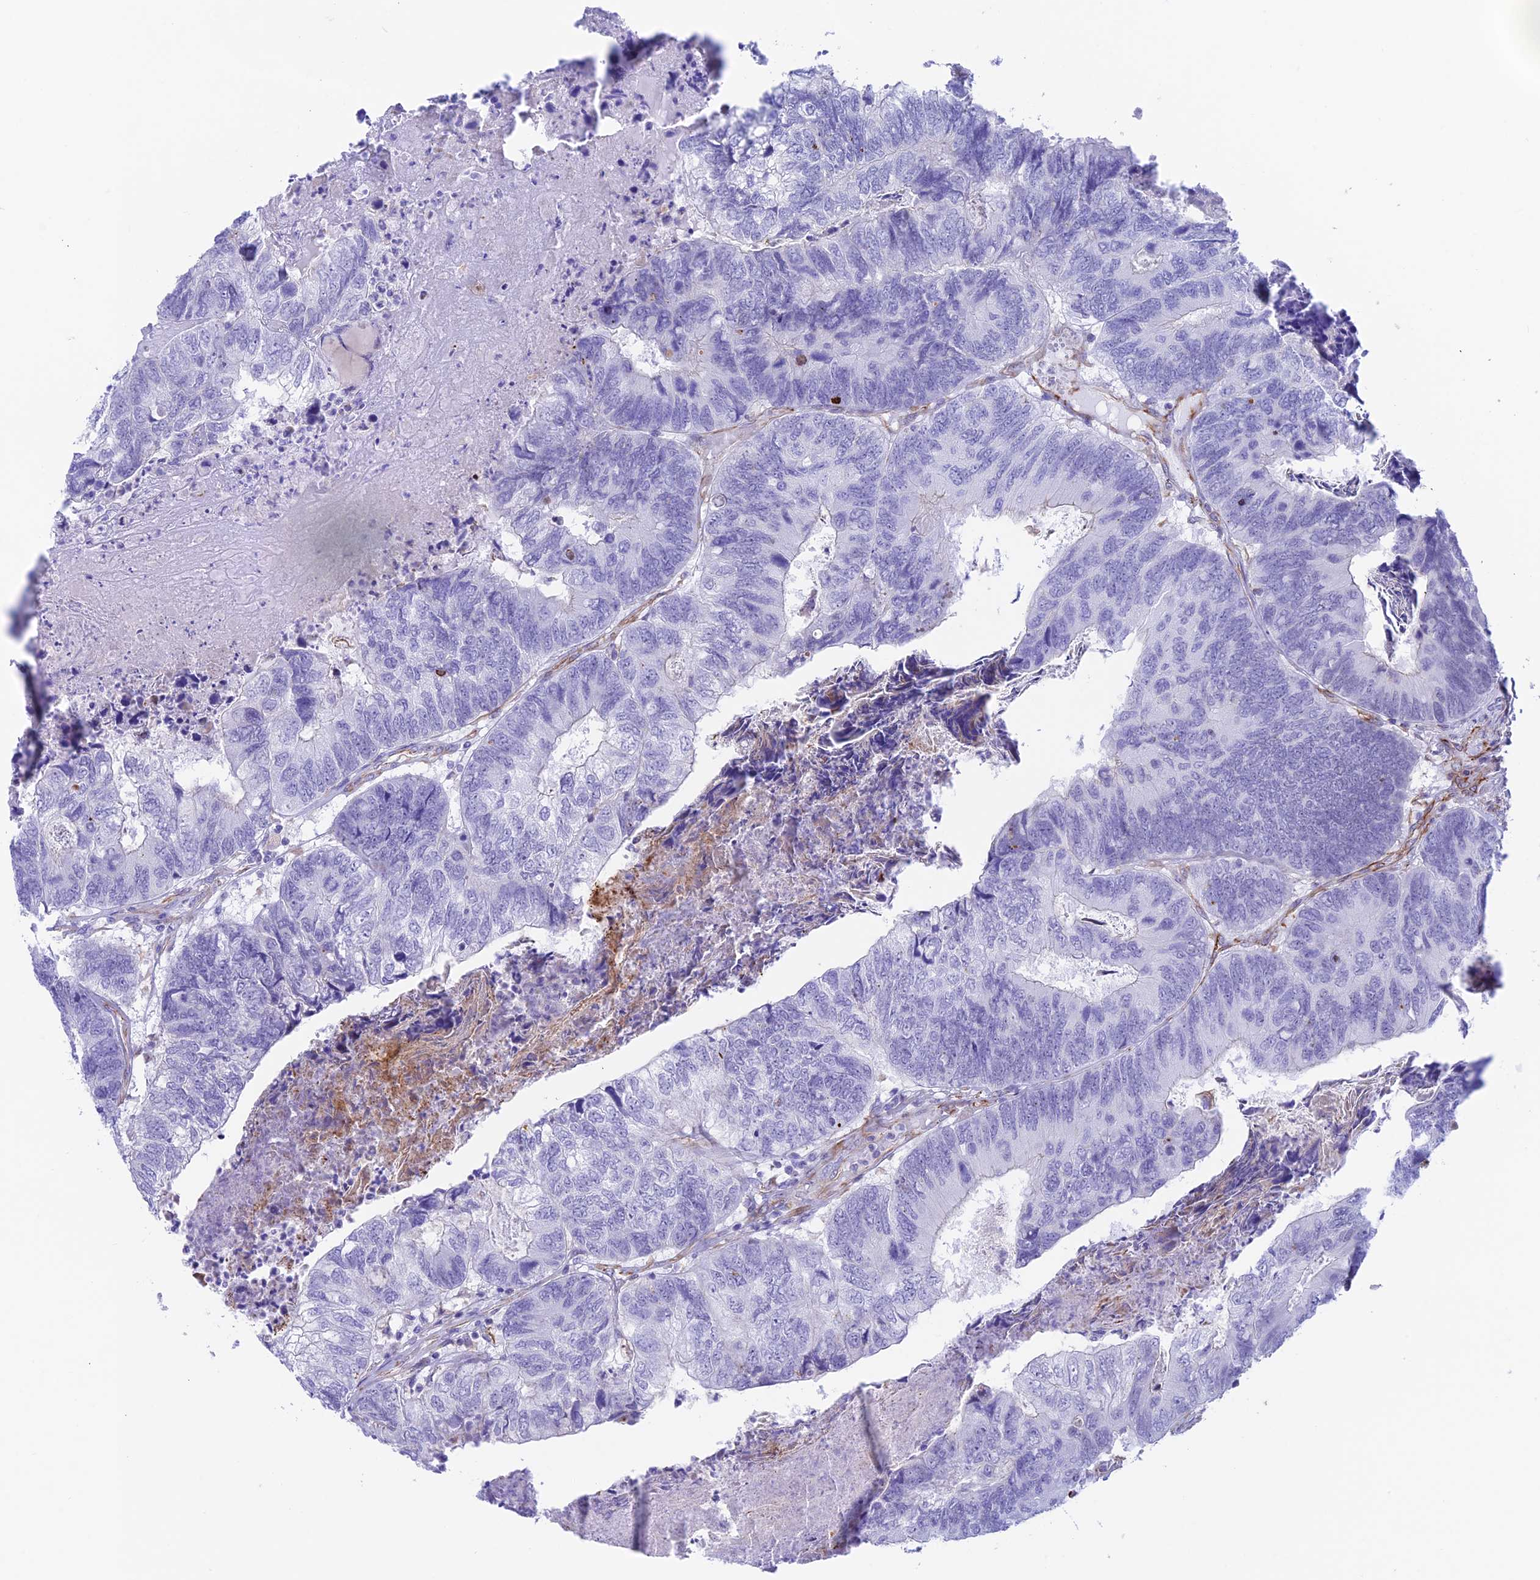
{"staining": {"intensity": "negative", "quantity": "none", "location": "none"}, "tissue": "colorectal cancer", "cell_type": "Tumor cells", "image_type": "cancer", "snomed": [{"axis": "morphology", "description": "Adenocarcinoma, NOS"}, {"axis": "topography", "description": "Colon"}], "caption": "Tumor cells show no significant protein staining in colorectal cancer (adenocarcinoma). Nuclei are stained in blue.", "gene": "ZNF652", "patient": {"sex": "female", "age": 67}}